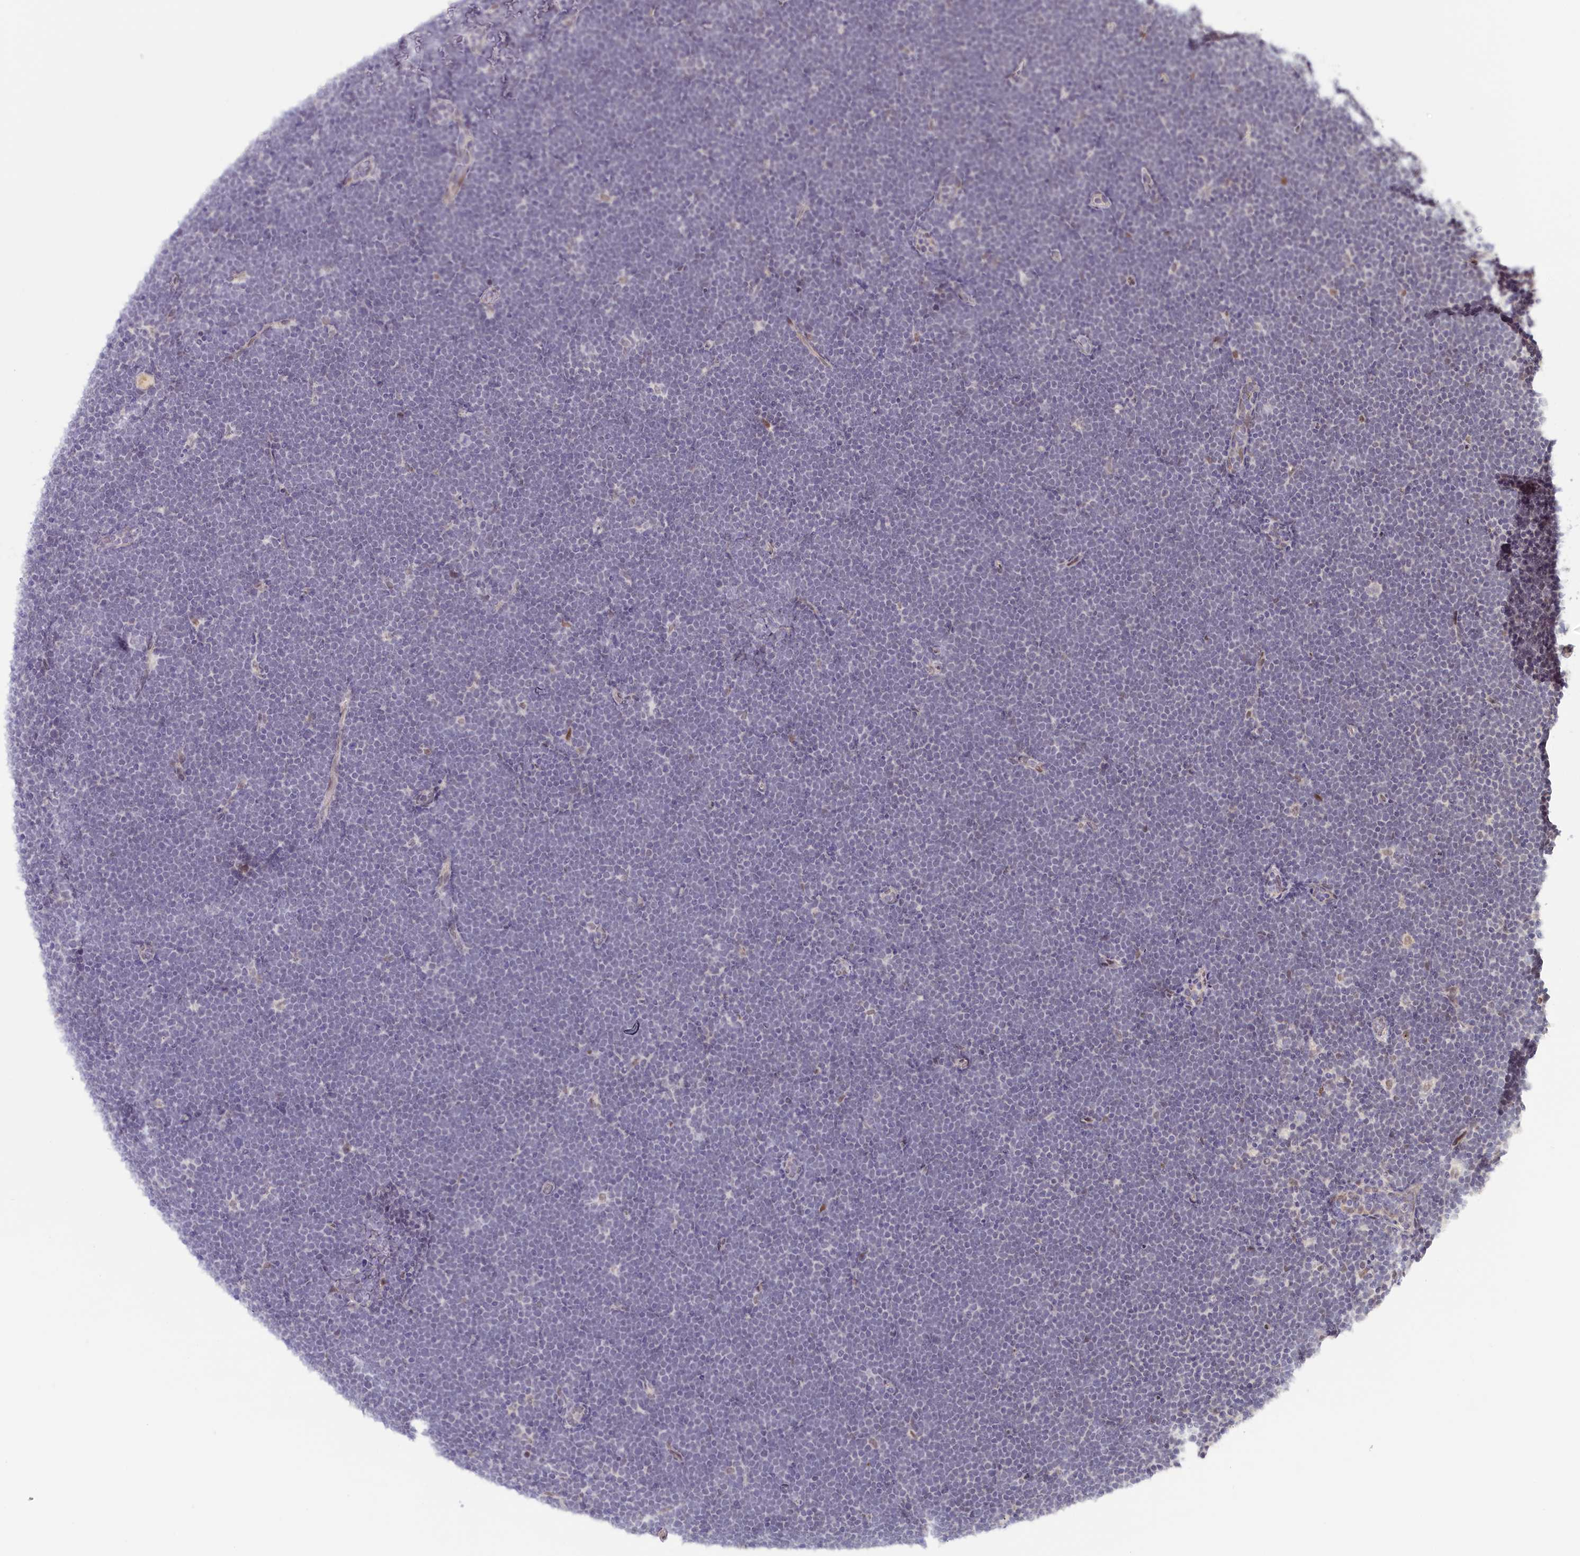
{"staining": {"intensity": "negative", "quantity": "none", "location": "none"}, "tissue": "lymphoma", "cell_type": "Tumor cells", "image_type": "cancer", "snomed": [{"axis": "morphology", "description": "Malignant lymphoma, non-Hodgkin's type, High grade"}, {"axis": "topography", "description": "Lymph node"}], "caption": "Immunohistochemical staining of human lymphoma exhibits no significant positivity in tumor cells.", "gene": "SEC31B", "patient": {"sex": "male", "age": 13}}